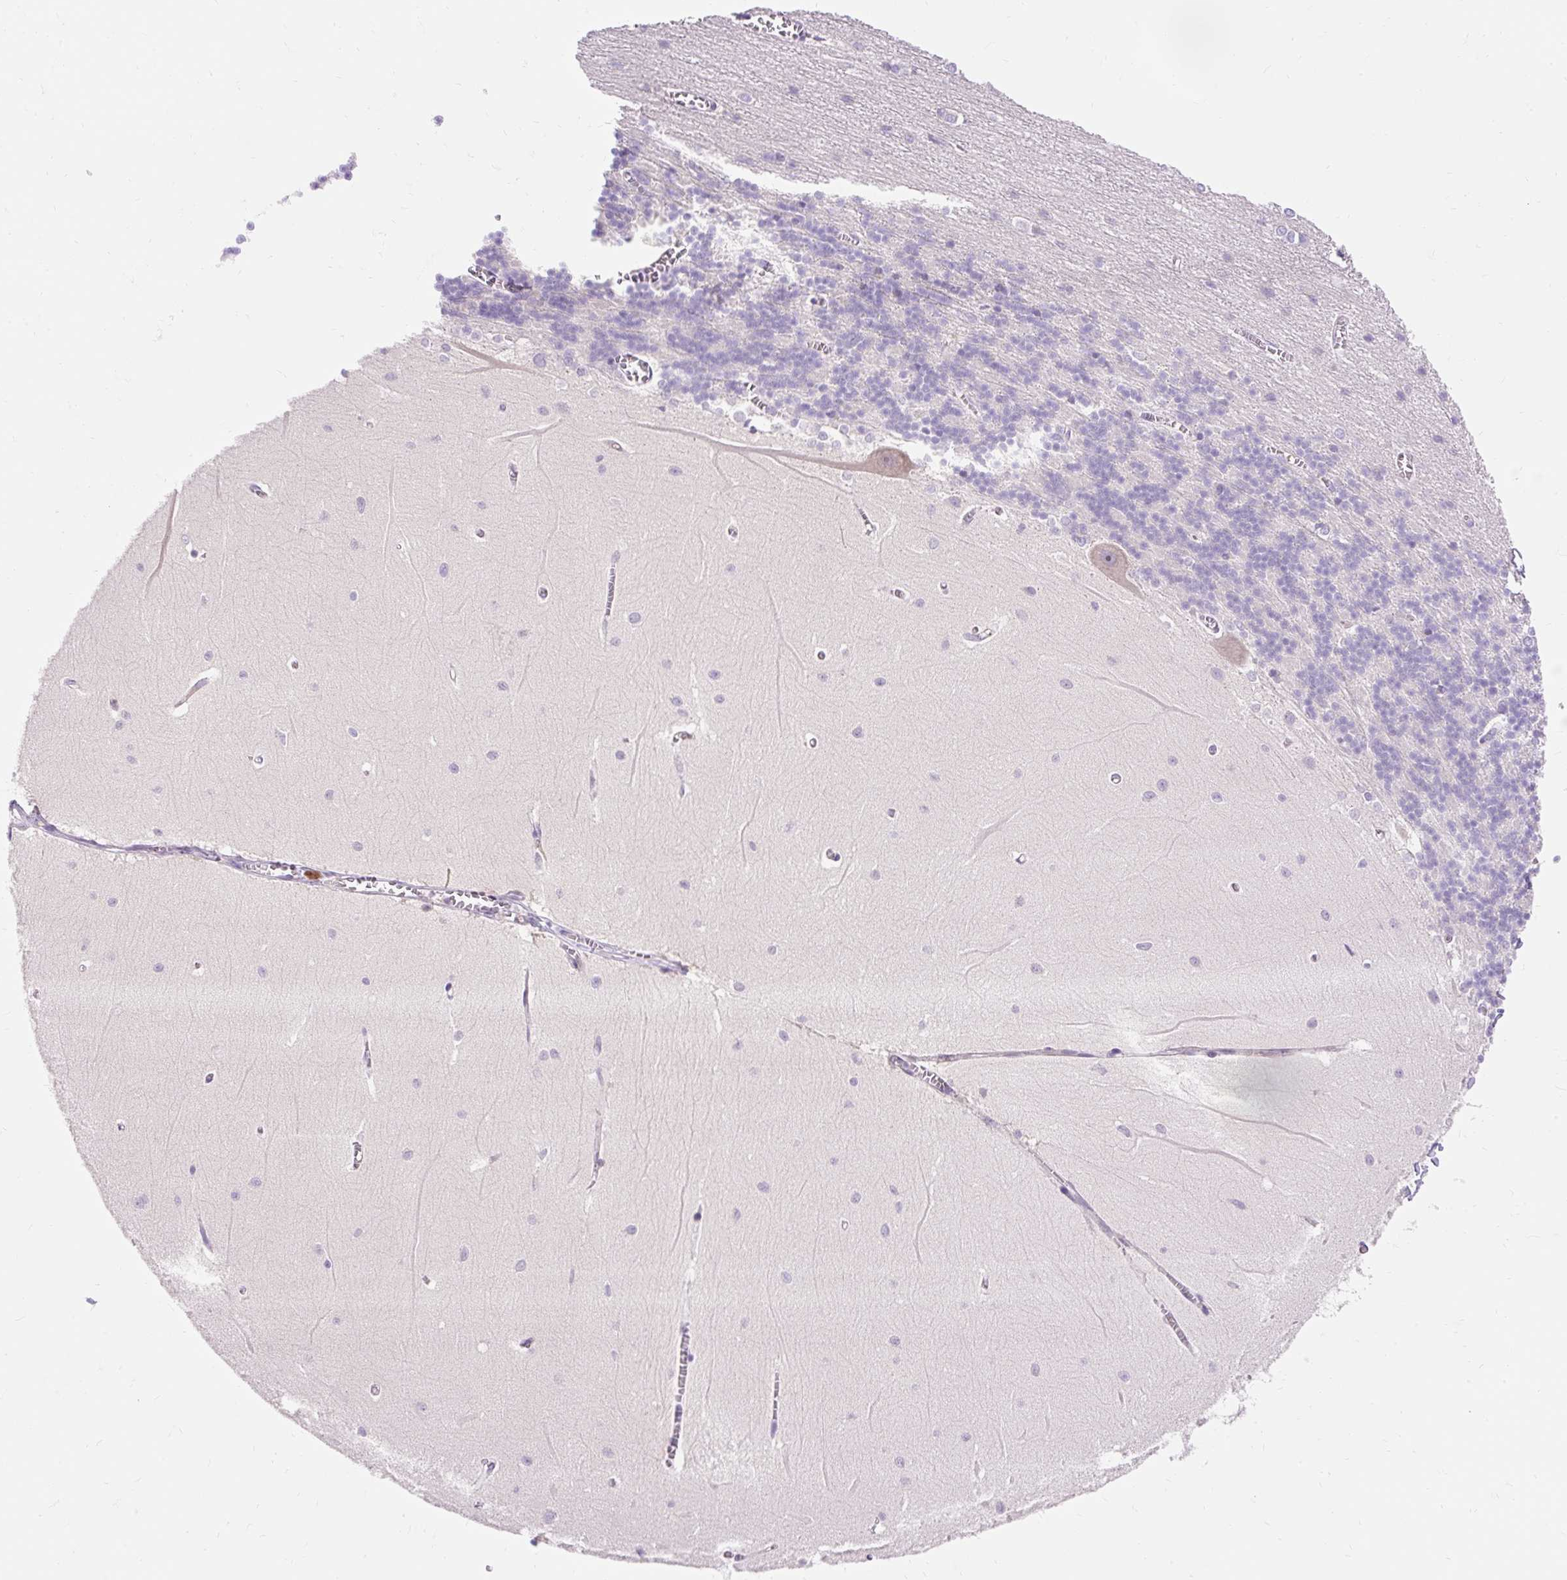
{"staining": {"intensity": "negative", "quantity": "none", "location": "none"}, "tissue": "cerebellum", "cell_type": "Cells in granular layer", "image_type": "normal", "snomed": [{"axis": "morphology", "description": "Normal tissue, NOS"}, {"axis": "topography", "description": "Cerebellum"}], "caption": "DAB (3,3'-diaminobenzidine) immunohistochemical staining of normal human cerebellum demonstrates no significant staining in cells in granular layer.", "gene": "TMEM150C", "patient": {"sex": "male", "age": 37}}